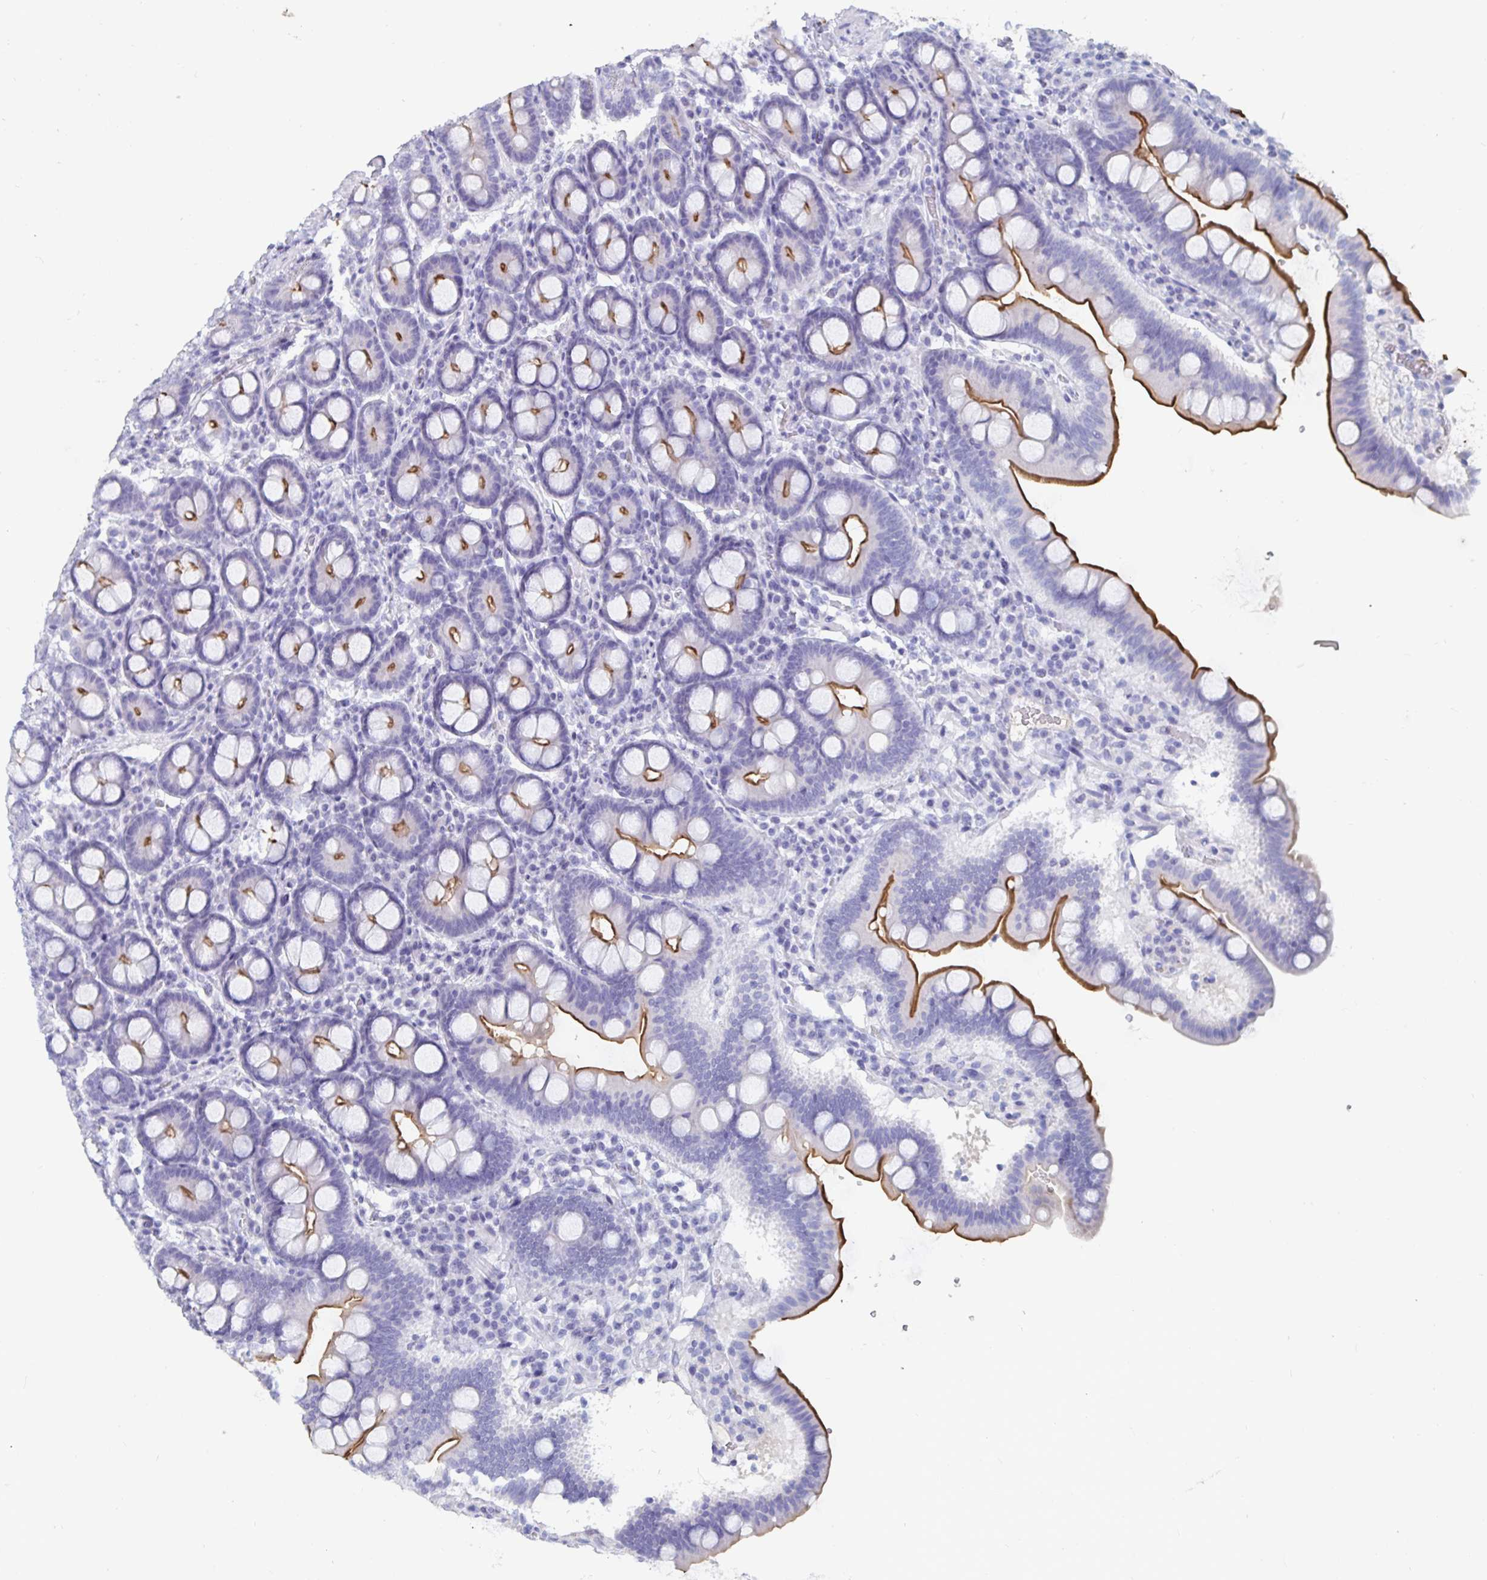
{"staining": {"intensity": "moderate", "quantity": ">75%", "location": "cytoplasmic/membranous"}, "tissue": "duodenum", "cell_type": "Glandular cells", "image_type": "normal", "snomed": [{"axis": "morphology", "description": "Normal tissue, NOS"}, {"axis": "topography", "description": "Pancreas"}, {"axis": "topography", "description": "Duodenum"}], "caption": "The micrograph demonstrates a brown stain indicating the presence of a protein in the cytoplasmic/membranous of glandular cells in duodenum. Using DAB (3,3'-diaminobenzidine) (brown) and hematoxylin (blue) stains, captured at high magnification using brightfield microscopy.", "gene": "CFAP69", "patient": {"sex": "male", "age": 59}}